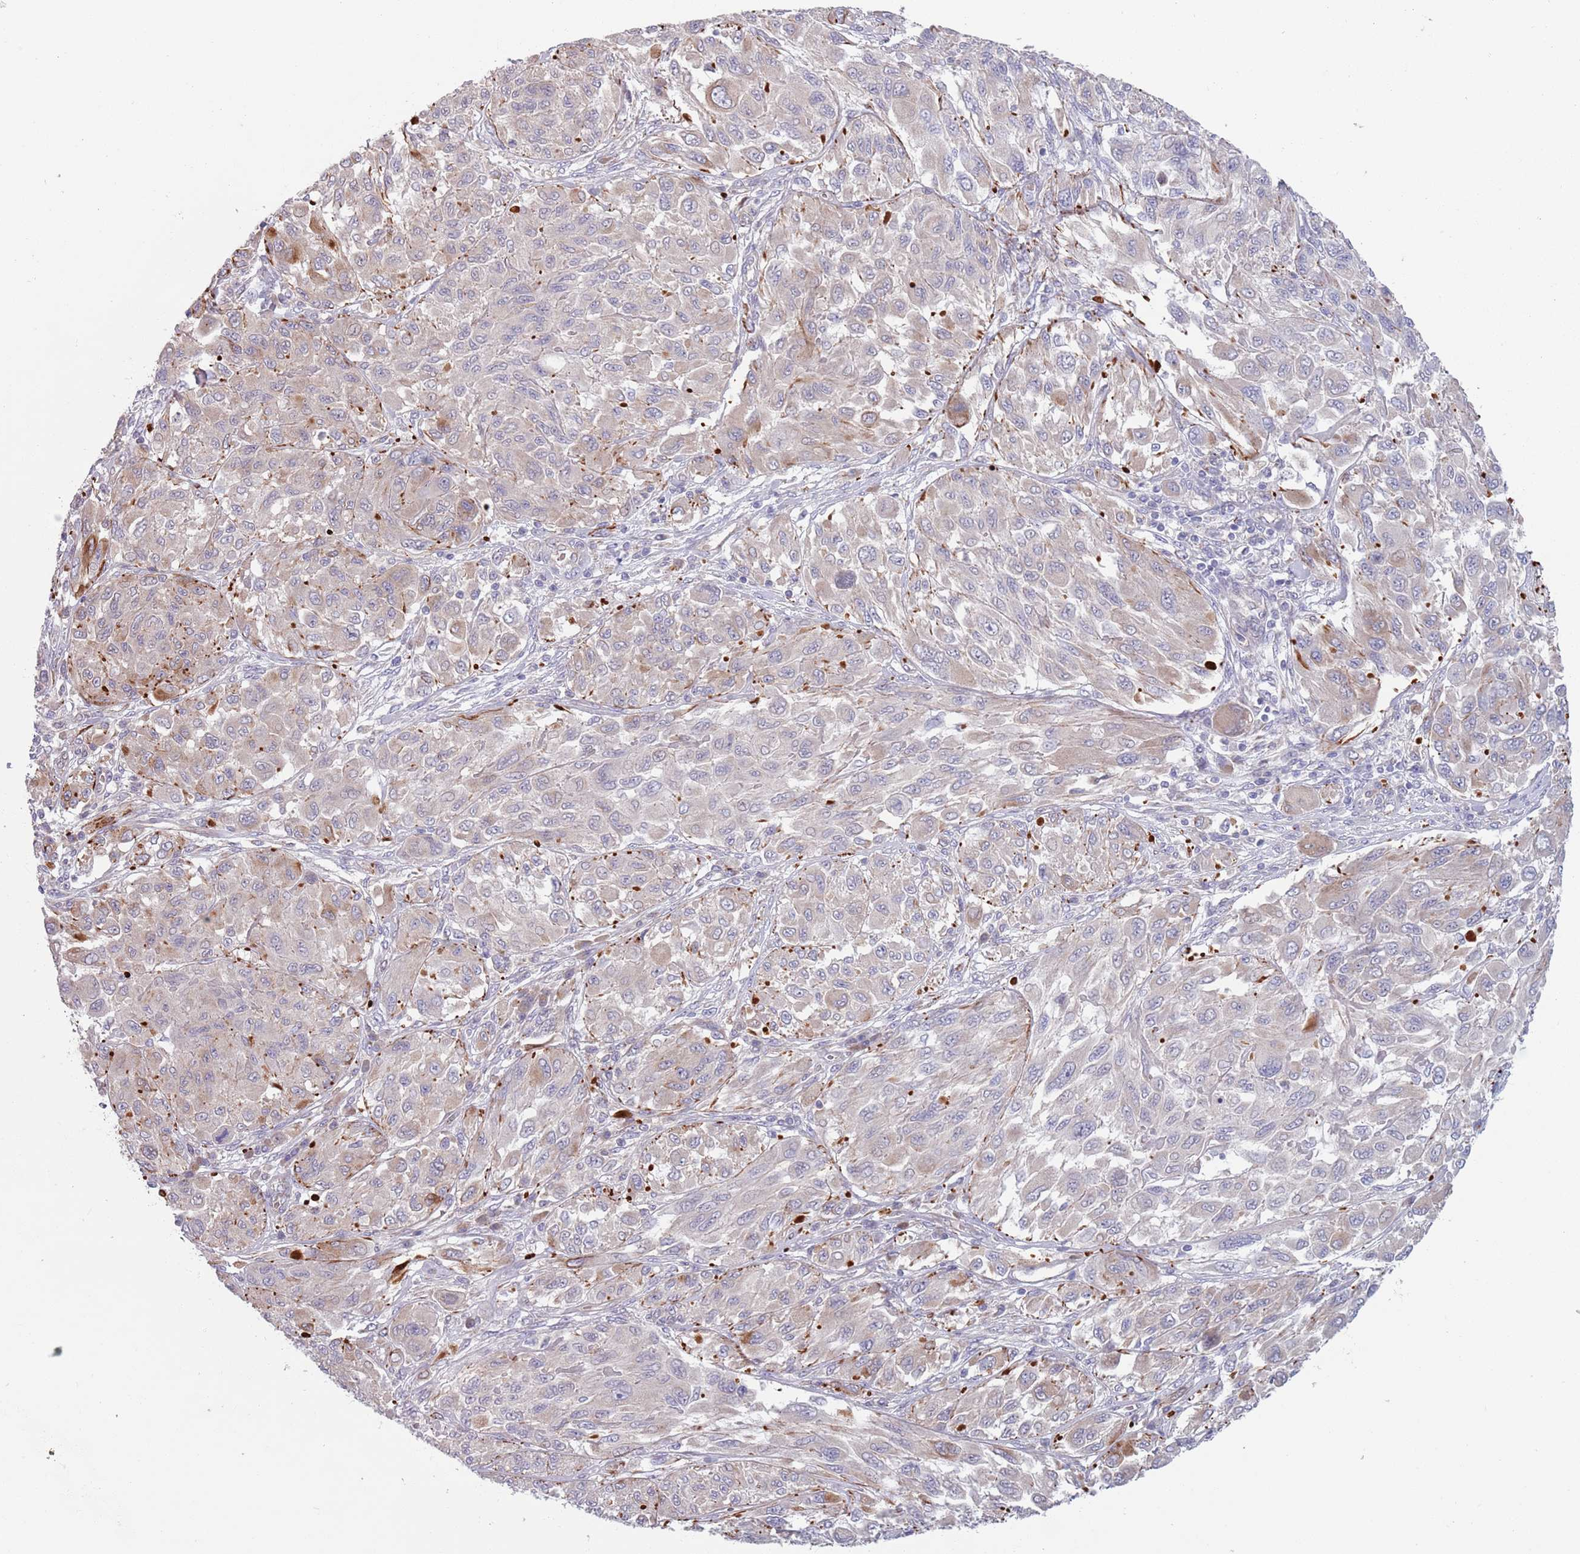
{"staining": {"intensity": "negative", "quantity": "none", "location": "none"}, "tissue": "melanoma", "cell_type": "Tumor cells", "image_type": "cancer", "snomed": [{"axis": "morphology", "description": "Malignant melanoma, NOS"}, {"axis": "topography", "description": "Skin"}], "caption": "This is a histopathology image of IHC staining of malignant melanoma, which shows no expression in tumor cells.", "gene": "TYW1", "patient": {"sex": "female", "age": 91}}